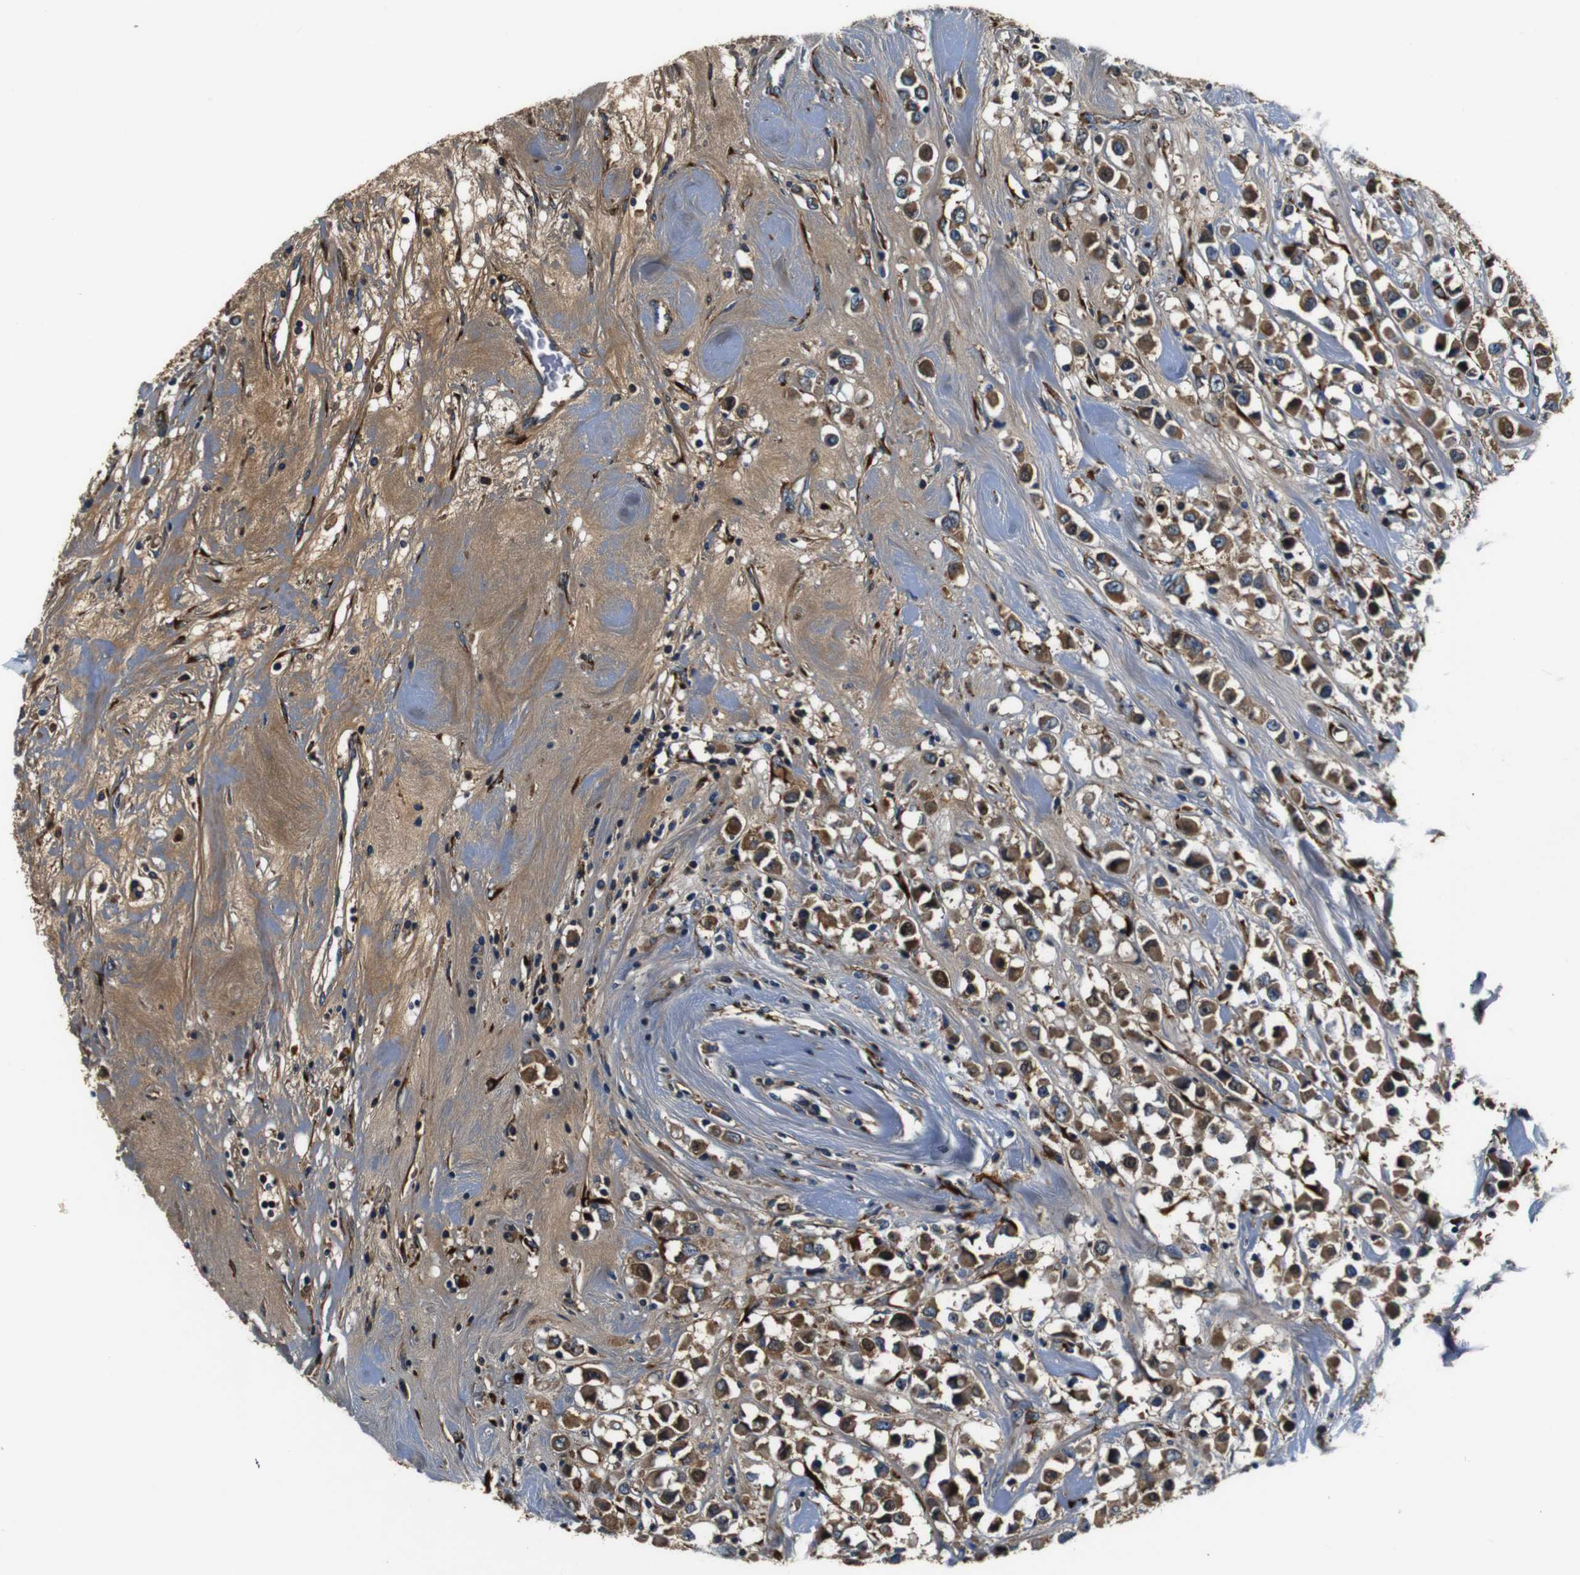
{"staining": {"intensity": "moderate", "quantity": ">75%", "location": "cytoplasmic/membranous"}, "tissue": "breast cancer", "cell_type": "Tumor cells", "image_type": "cancer", "snomed": [{"axis": "morphology", "description": "Duct carcinoma"}, {"axis": "topography", "description": "Breast"}], "caption": "Intraductal carcinoma (breast) stained with a brown dye demonstrates moderate cytoplasmic/membranous positive staining in about >75% of tumor cells.", "gene": "COL1A1", "patient": {"sex": "female", "age": 61}}